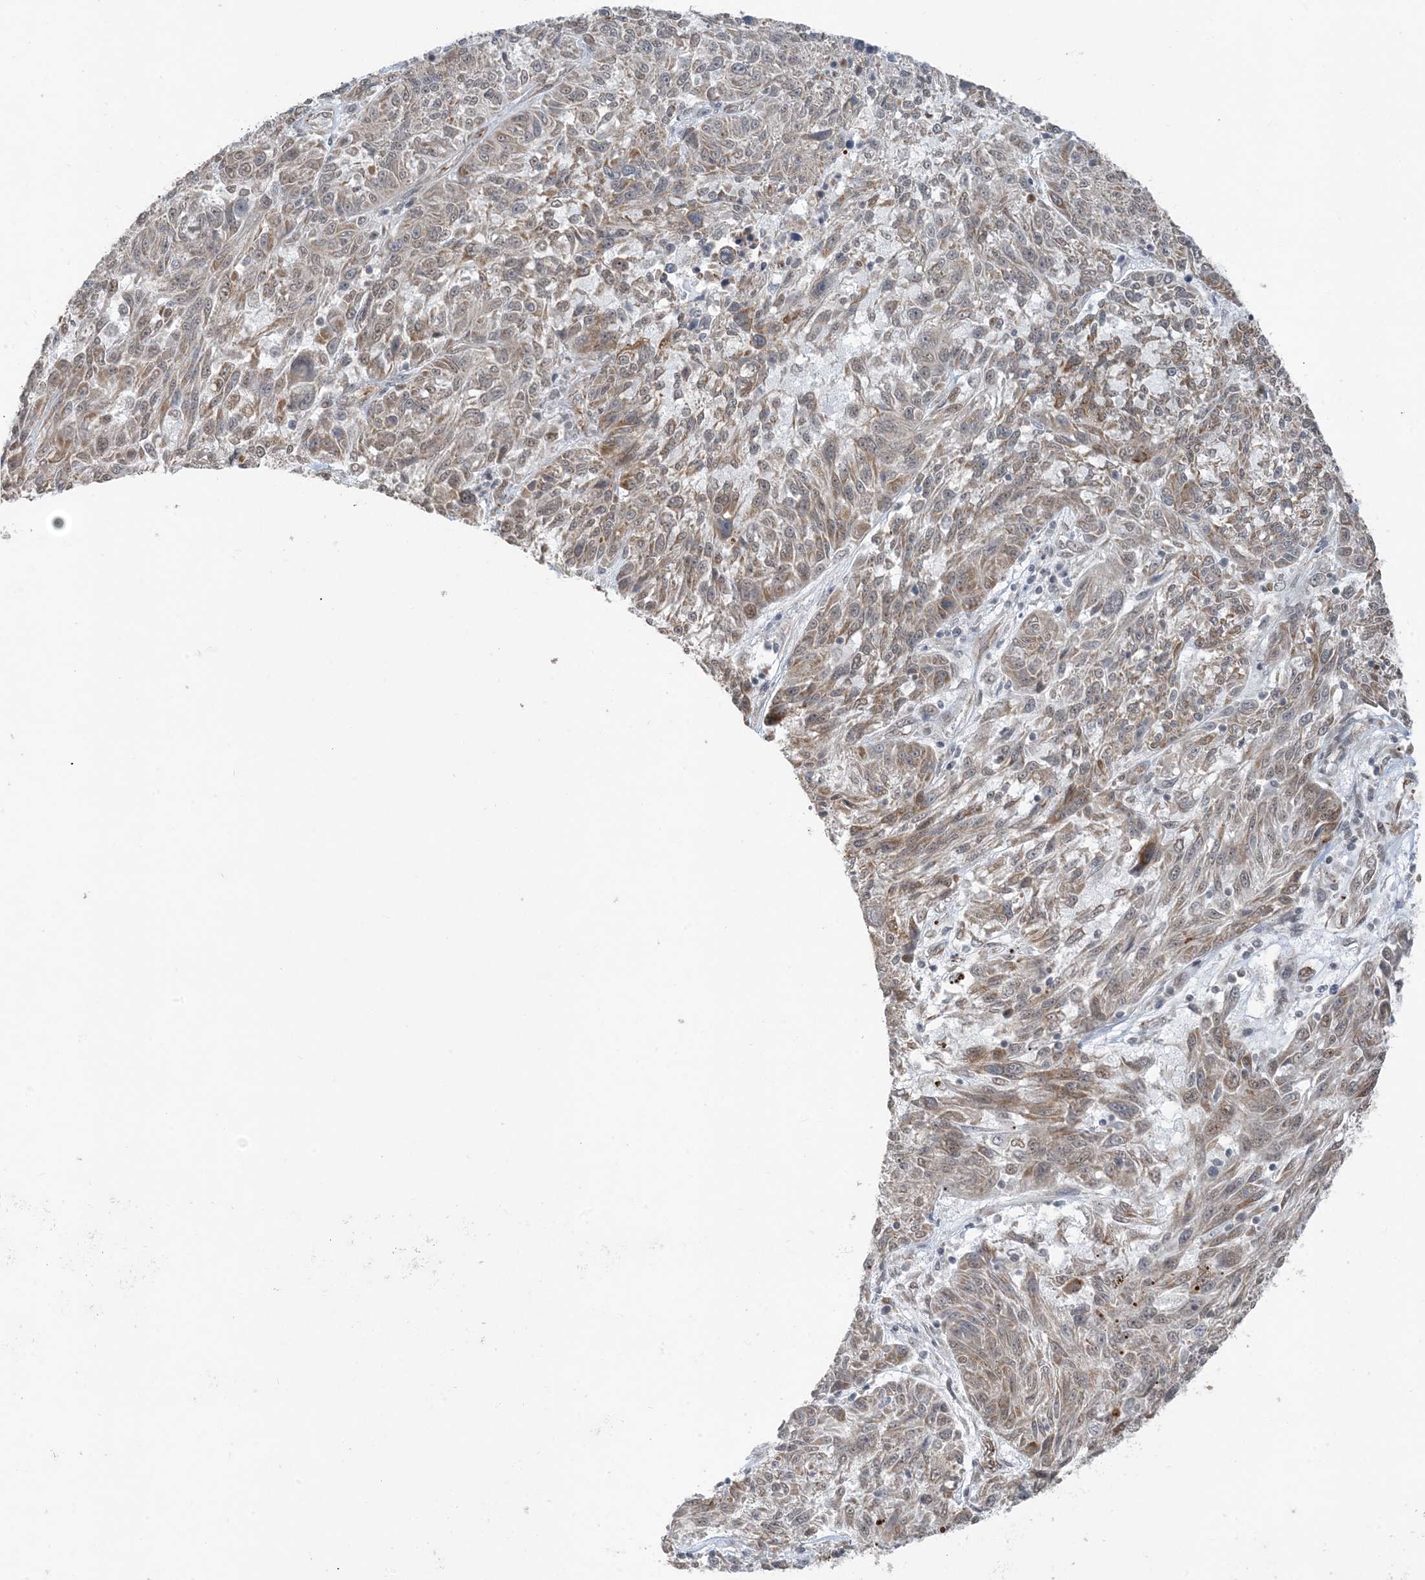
{"staining": {"intensity": "weak", "quantity": "25%-75%", "location": "cytoplasmic/membranous"}, "tissue": "melanoma", "cell_type": "Tumor cells", "image_type": "cancer", "snomed": [{"axis": "morphology", "description": "Malignant melanoma, NOS"}, {"axis": "topography", "description": "Skin"}], "caption": "Human malignant melanoma stained with a protein marker displays weak staining in tumor cells.", "gene": "CHCHD4", "patient": {"sex": "male", "age": 53}}